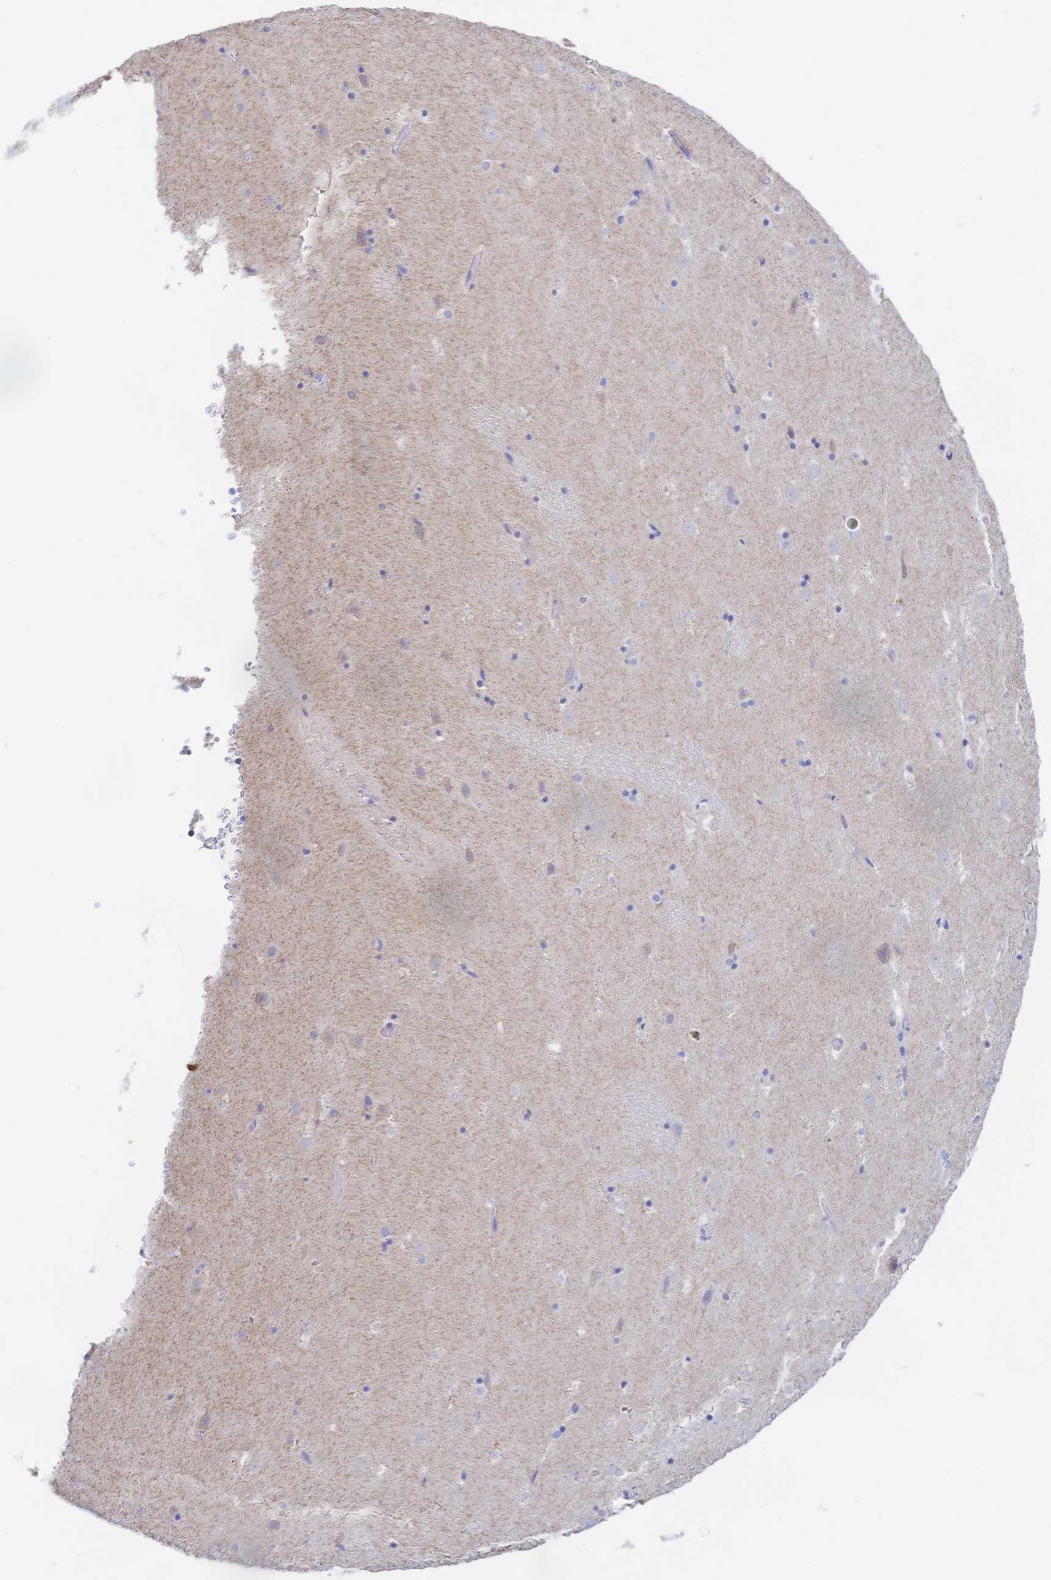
{"staining": {"intensity": "negative", "quantity": "none", "location": "none"}, "tissue": "caudate", "cell_type": "Glial cells", "image_type": "normal", "snomed": [{"axis": "morphology", "description": "Normal tissue, NOS"}, {"axis": "topography", "description": "Lateral ventricle wall"}], "caption": "IHC micrograph of benign caudate: caudate stained with DAB displays no significant protein expression in glial cells.", "gene": "SYNGR4", "patient": {"sex": "male", "age": 37}}